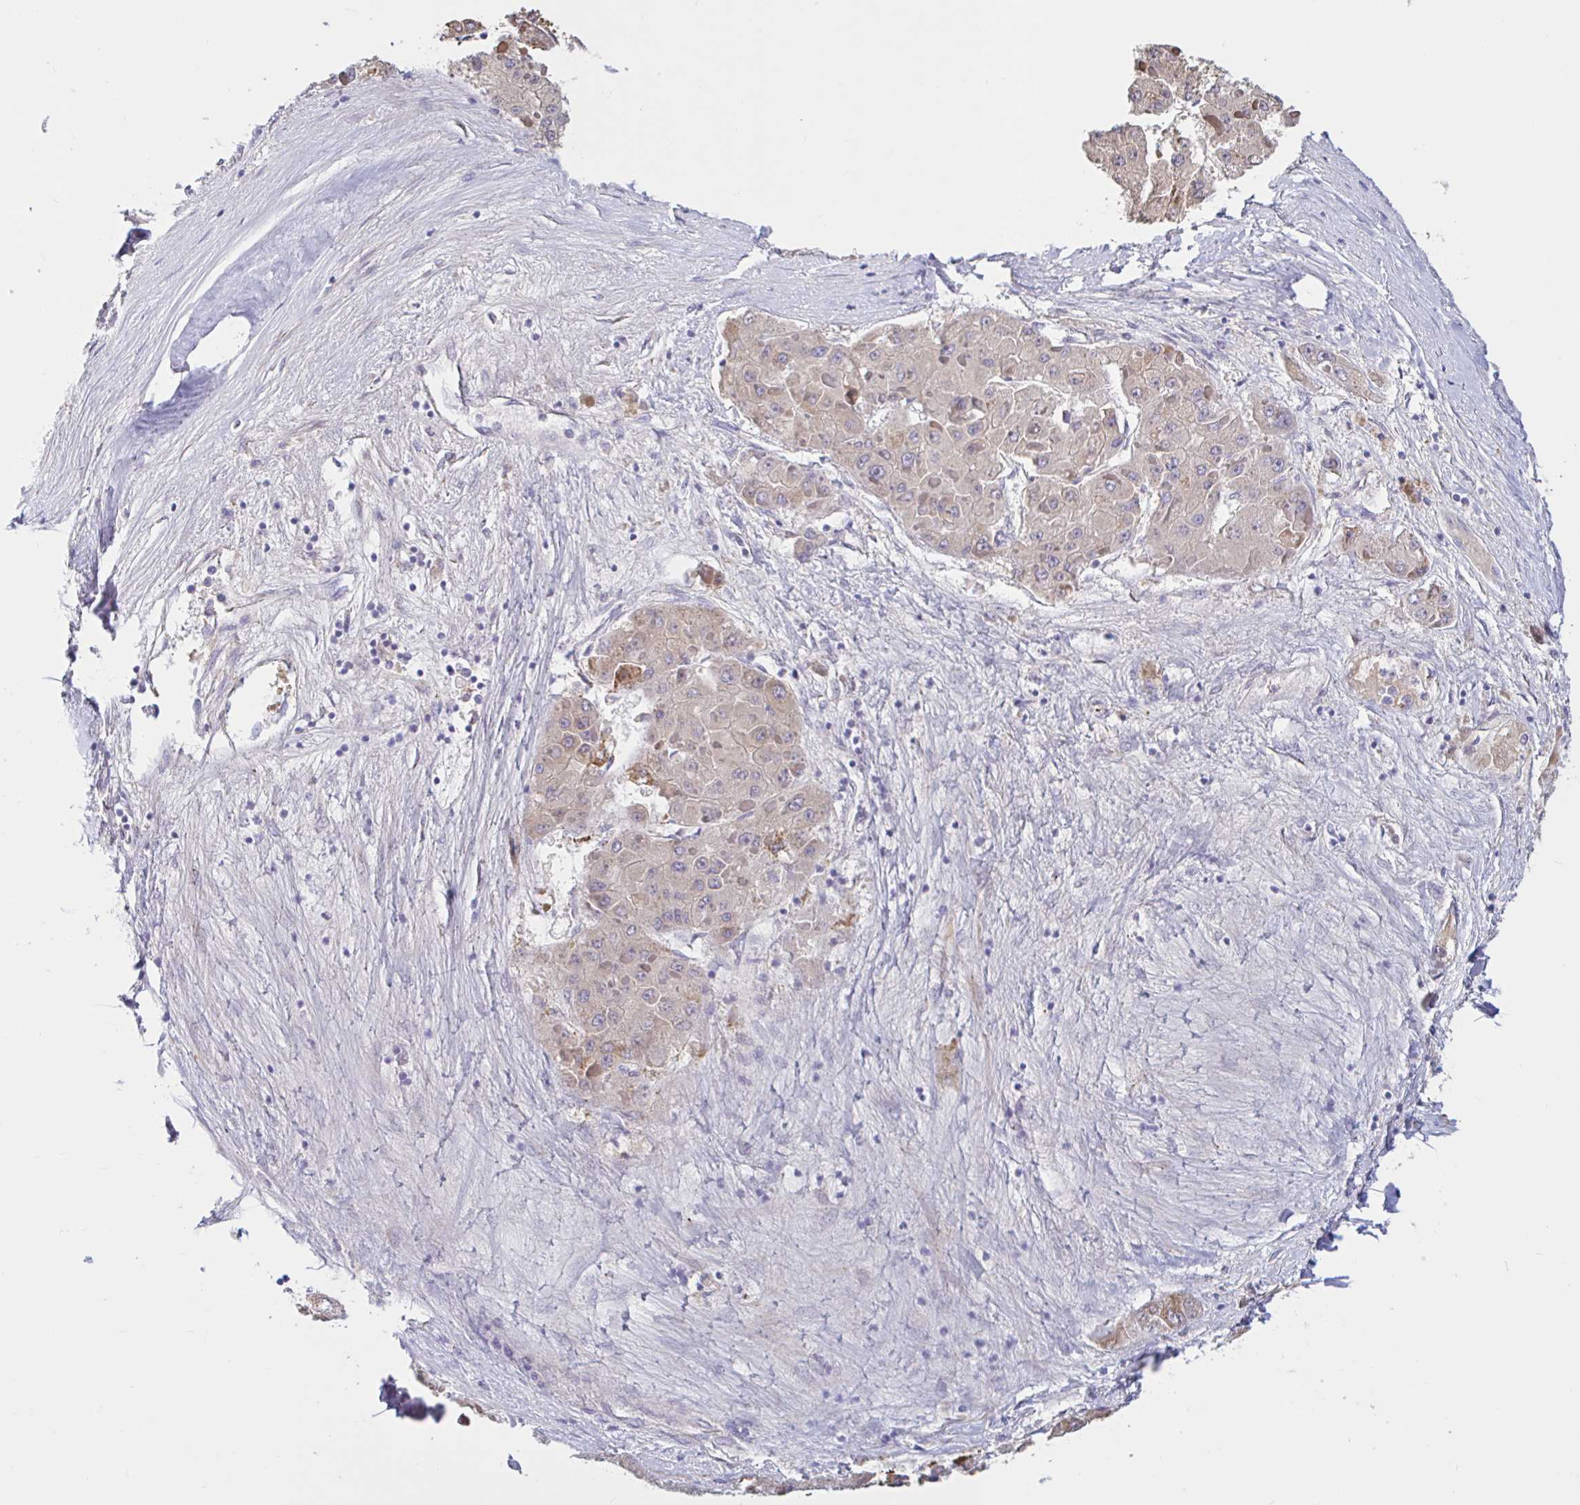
{"staining": {"intensity": "weak", "quantity": "<25%", "location": "cytoplasmic/membranous"}, "tissue": "liver cancer", "cell_type": "Tumor cells", "image_type": "cancer", "snomed": [{"axis": "morphology", "description": "Carcinoma, Hepatocellular, NOS"}, {"axis": "topography", "description": "Liver"}], "caption": "Immunohistochemical staining of human liver hepatocellular carcinoma reveals no significant positivity in tumor cells.", "gene": "NBPF3", "patient": {"sex": "female", "age": 73}}